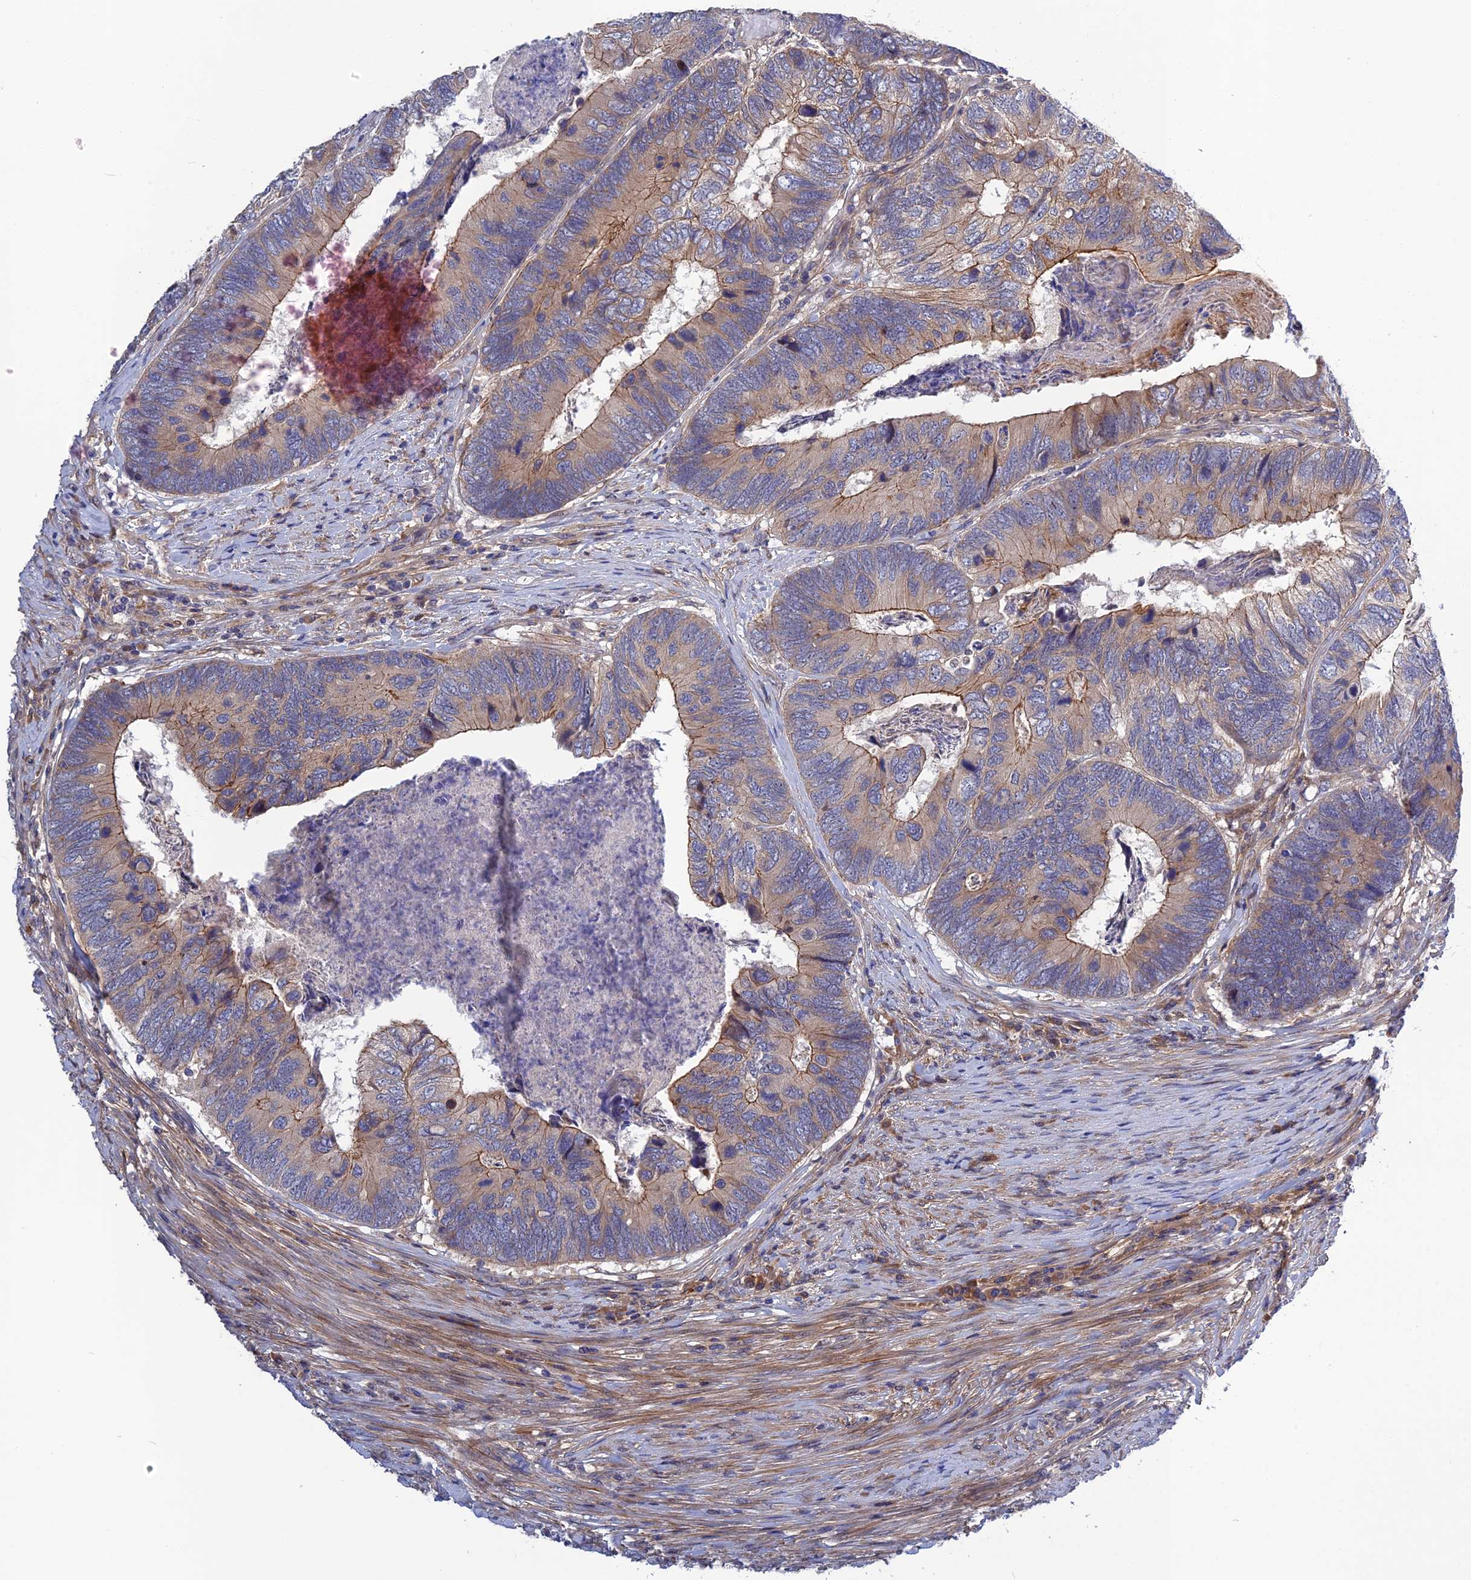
{"staining": {"intensity": "weak", "quantity": "25%-75%", "location": "cytoplasmic/membranous"}, "tissue": "colorectal cancer", "cell_type": "Tumor cells", "image_type": "cancer", "snomed": [{"axis": "morphology", "description": "Adenocarcinoma, NOS"}, {"axis": "topography", "description": "Colon"}], "caption": "Adenocarcinoma (colorectal) tissue shows weak cytoplasmic/membranous positivity in about 25%-75% of tumor cells The staining was performed using DAB (3,3'-diaminobenzidine) to visualize the protein expression in brown, while the nuclei were stained in blue with hematoxylin (Magnification: 20x).", "gene": "CRACD", "patient": {"sex": "female", "age": 67}}